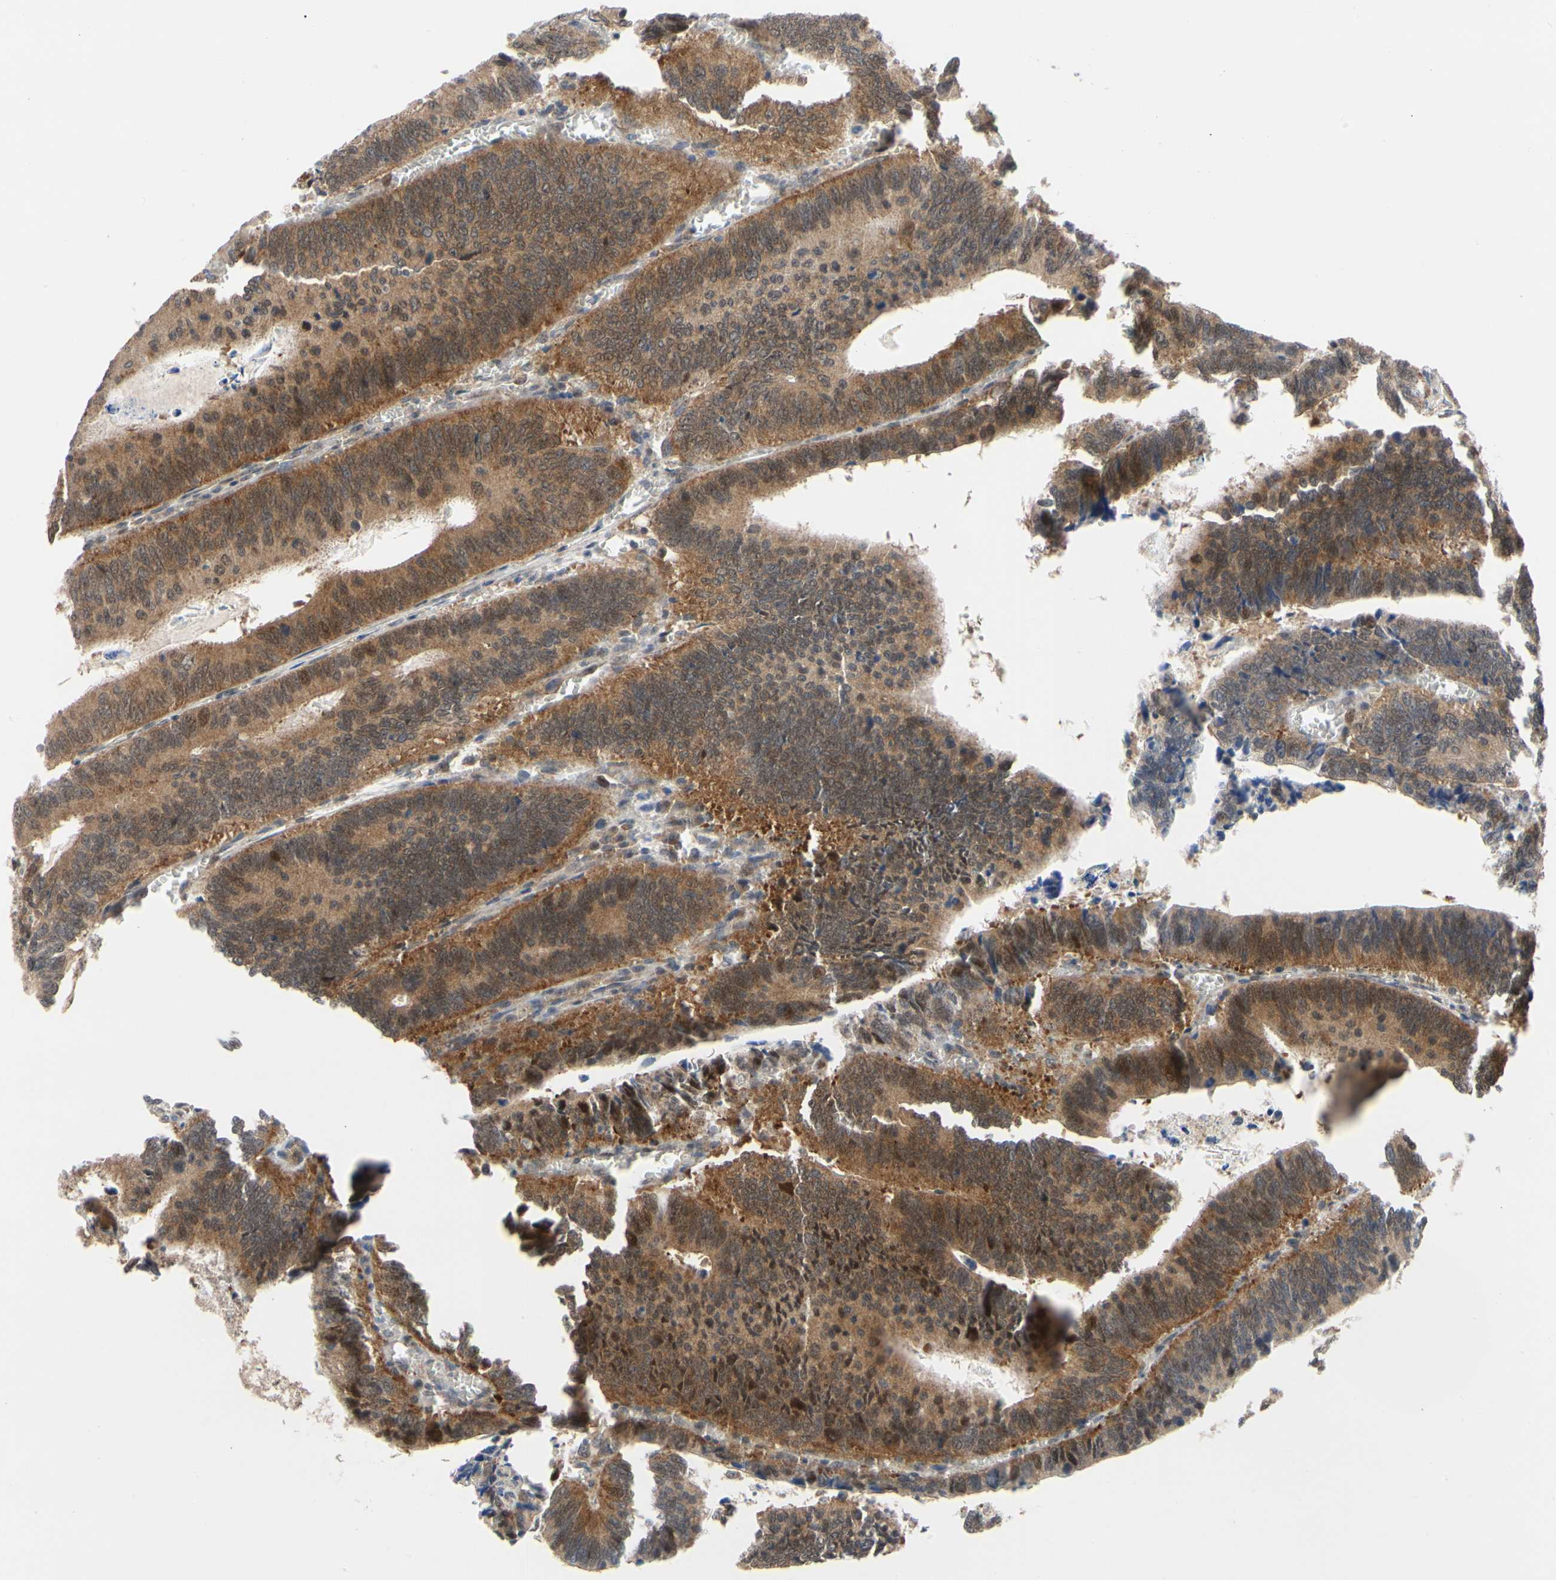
{"staining": {"intensity": "strong", "quantity": ">75%", "location": "cytoplasmic/membranous"}, "tissue": "colorectal cancer", "cell_type": "Tumor cells", "image_type": "cancer", "snomed": [{"axis": "morphology", "description": "Adenocarcinoma, NOS"}, {"axis": "topography", "description": "Colon"}], "caption": "A brown stain labels strong cytoplasmic/membranous staining of a protein in human colorectal cancer (adenocarcinoma) tumor cells.", "gene": "CDK5", "patient": {"sex": "male", "age": 72}}